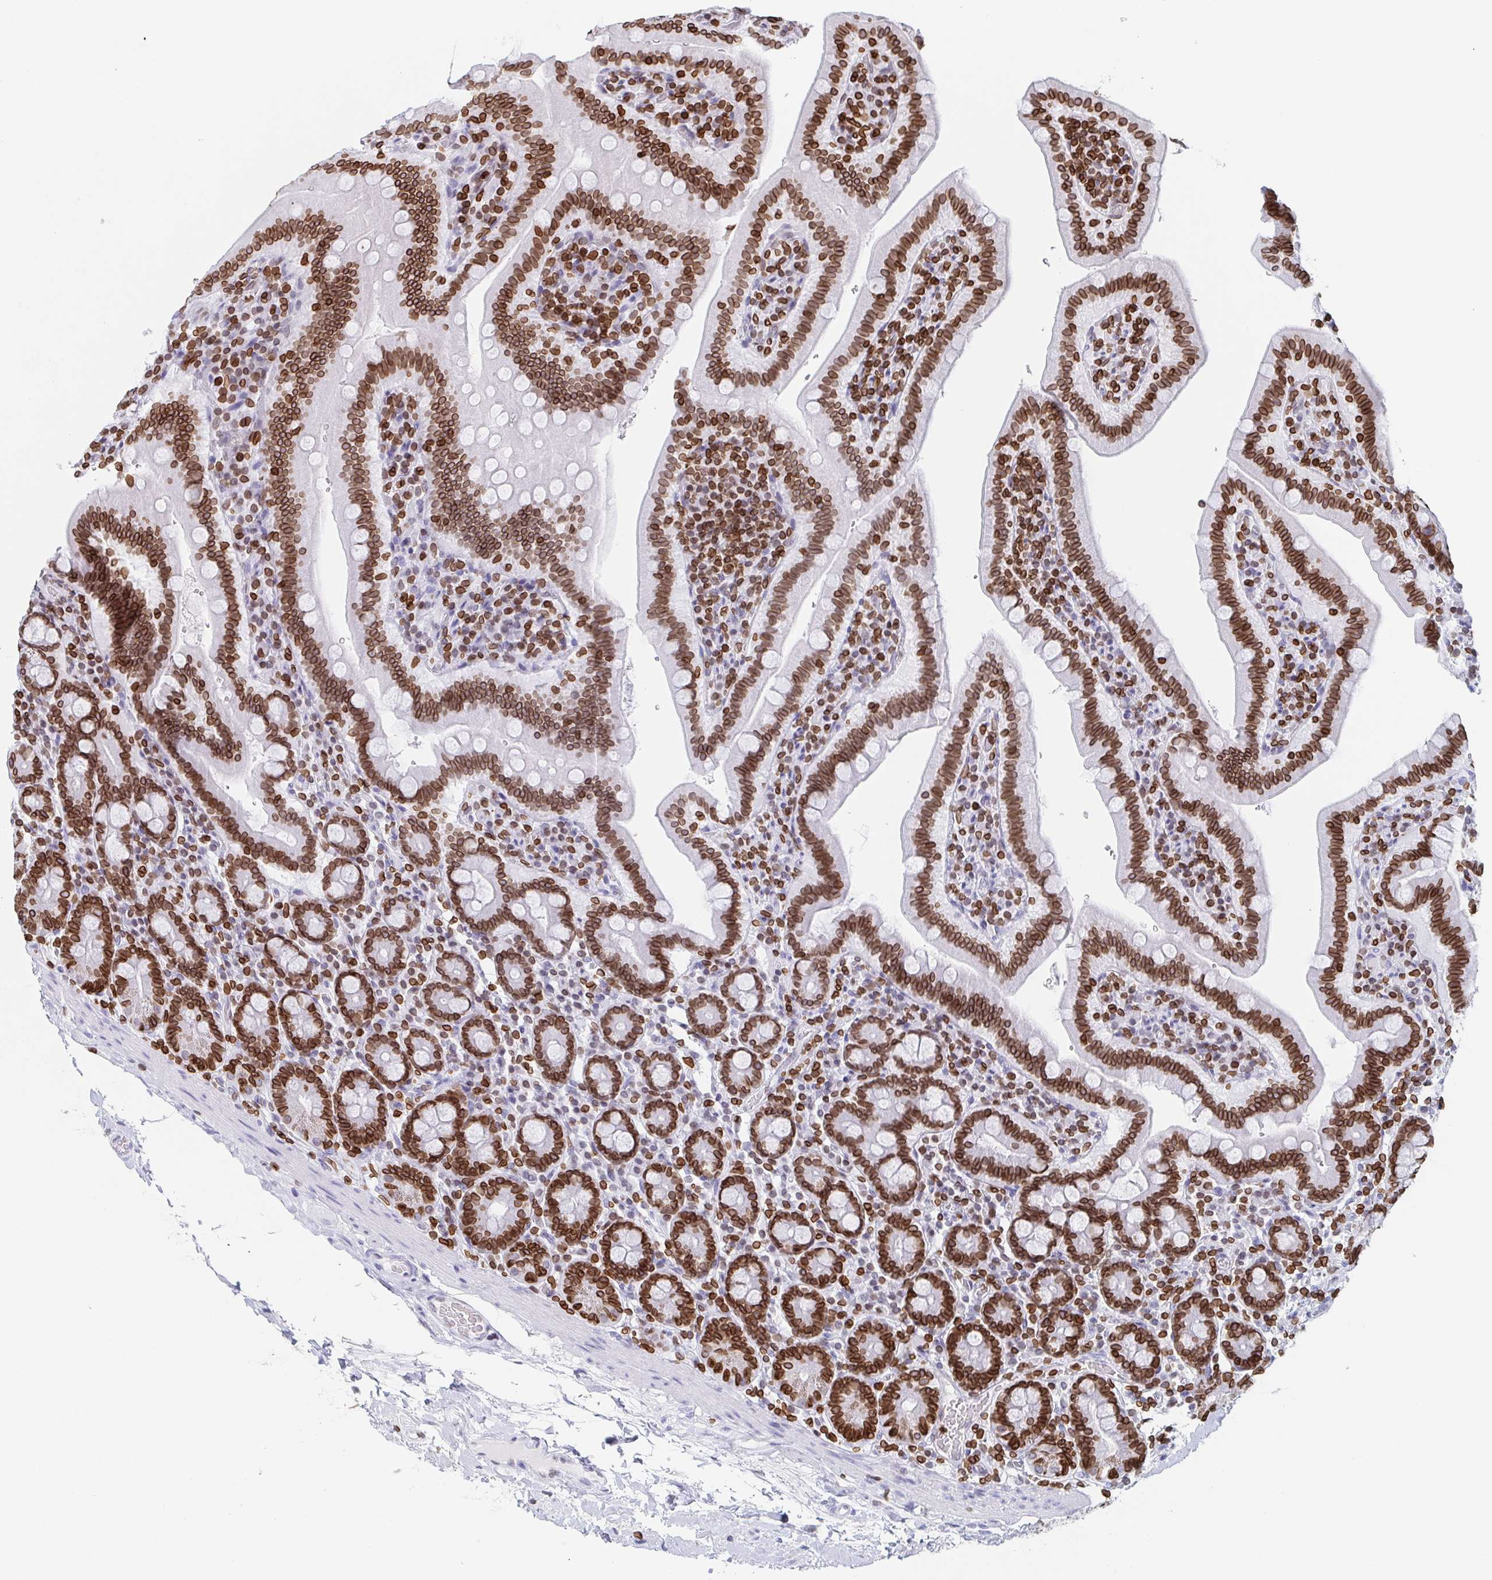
{"staining": {"intensity": "strong", "quantity": ">75%", "location": "cytoplasmic/membranous,nuclear"}, "tissue": "small intestine", "cell_type": "Glandular cells", "image_type": "normal", "snomed": [{"axis": "morphology", "description": "Normal tissue, NOS"}, {"axis": "topography", "description": "Small intestine"}], "caption": "This is a histology image of IHC staining of normal small intestine, which shows strong expression in the cytoplasmic/membranous,nuclear of glandular cells.", "gene": "BTBD7", "patient": {"sex": "male", "age": 26}}